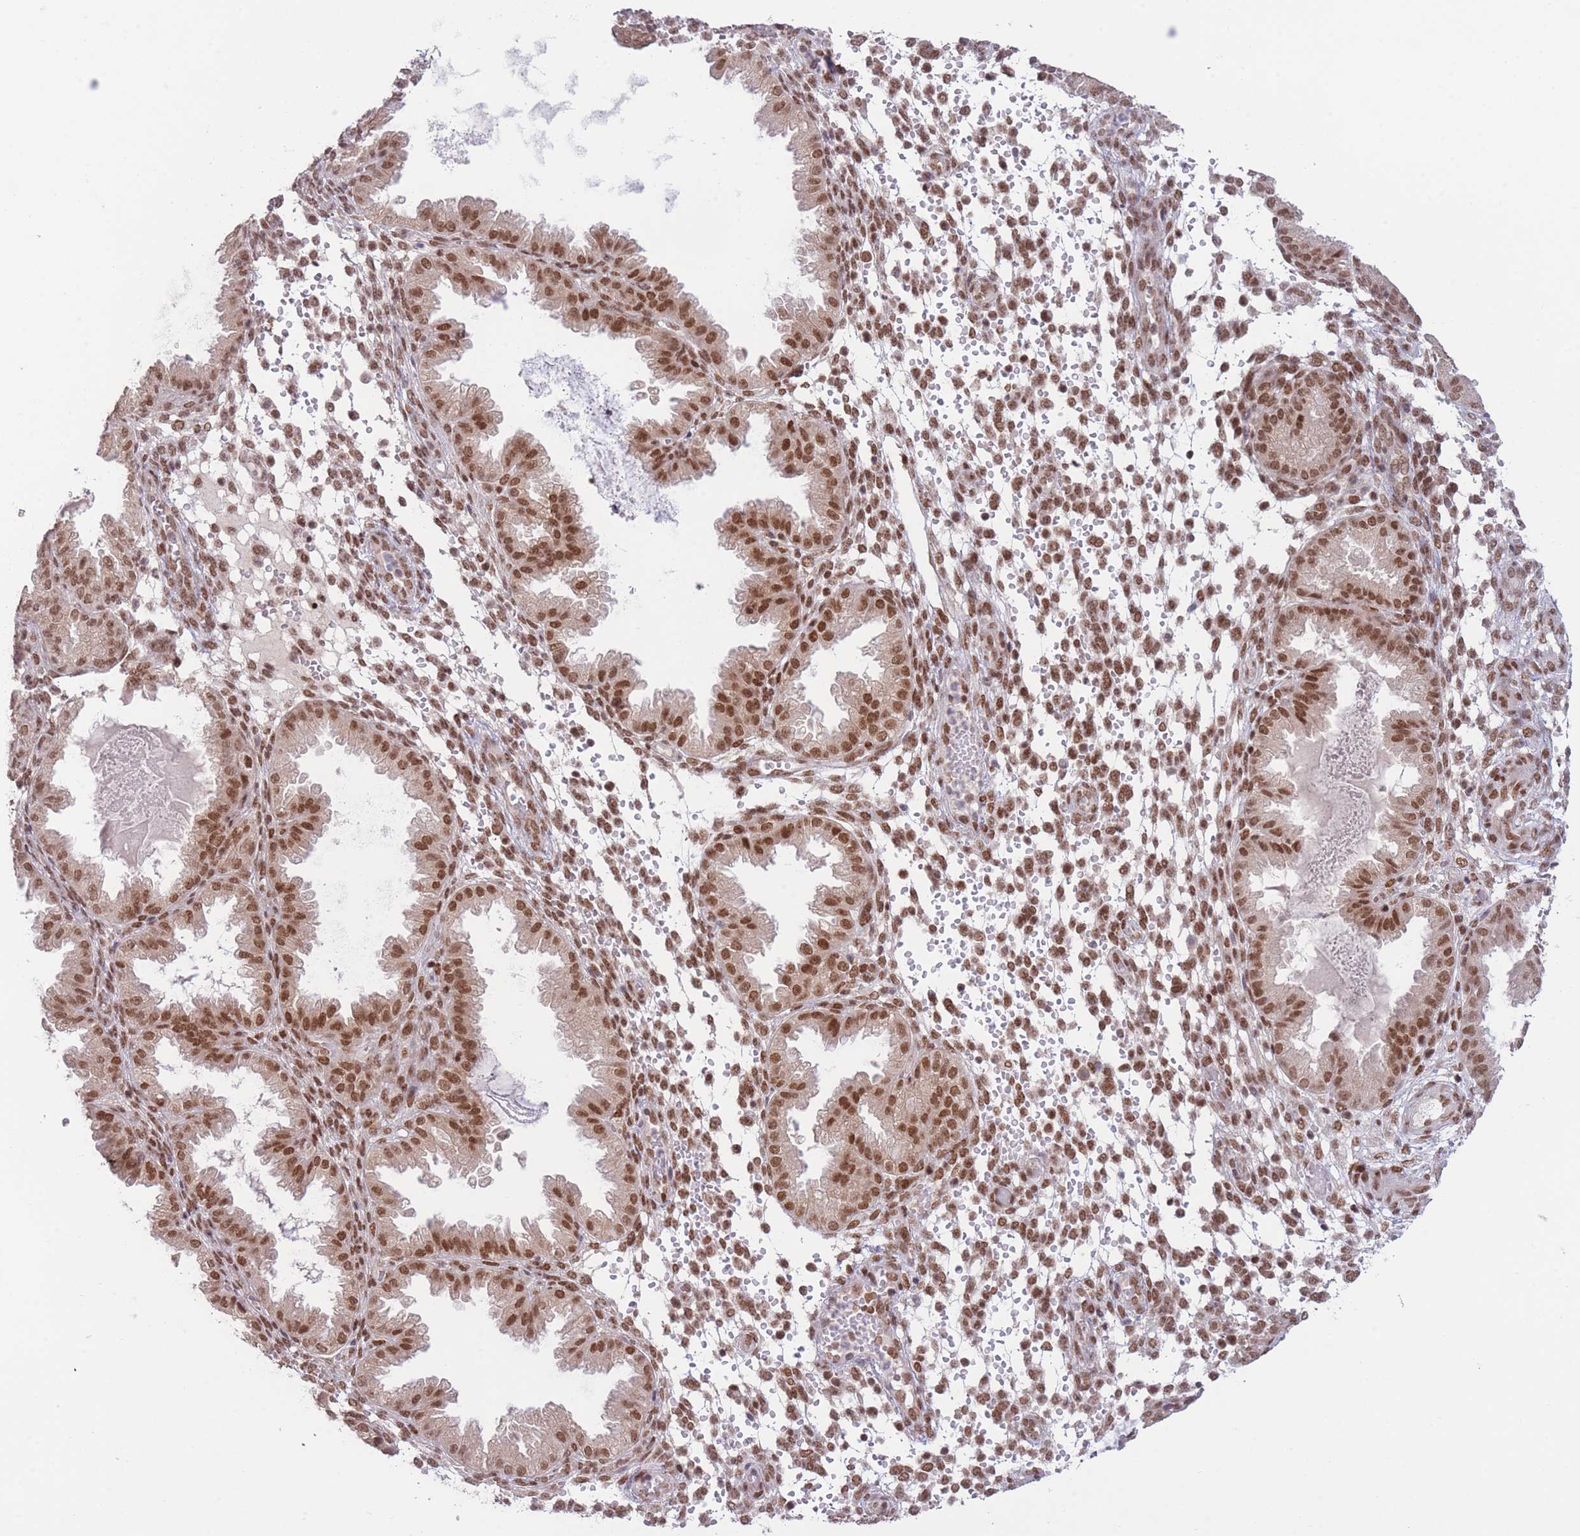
{"staining": {"intensity": "moderate", "quantity": "25%-75%", "location": "nuclear"}, "tissue": "endometrium", "cell_type": "Cells in endometrial stroma", "image_type": "normal", "snomed": [{"axis": "morphology", "description": "Normal tissue, NOS"}, {"axis": "topography", "description": "Endometrium"}], "caption": "Immunohistochemistry (IHC) staining of benign endometrium, which demonstrates medium levels of moderate nuclear expression in about 25%-75% of cells in endometrial stroma indicating moderate nuclear protein expression. The staining was performed using DAB (3,3'-diaminobenzidine) (brown) for protein detection and nuclei were counterstained in hematoxylin (blue).", "gene": "CARD8", "patient": {"sex": "female", "age": 33}}